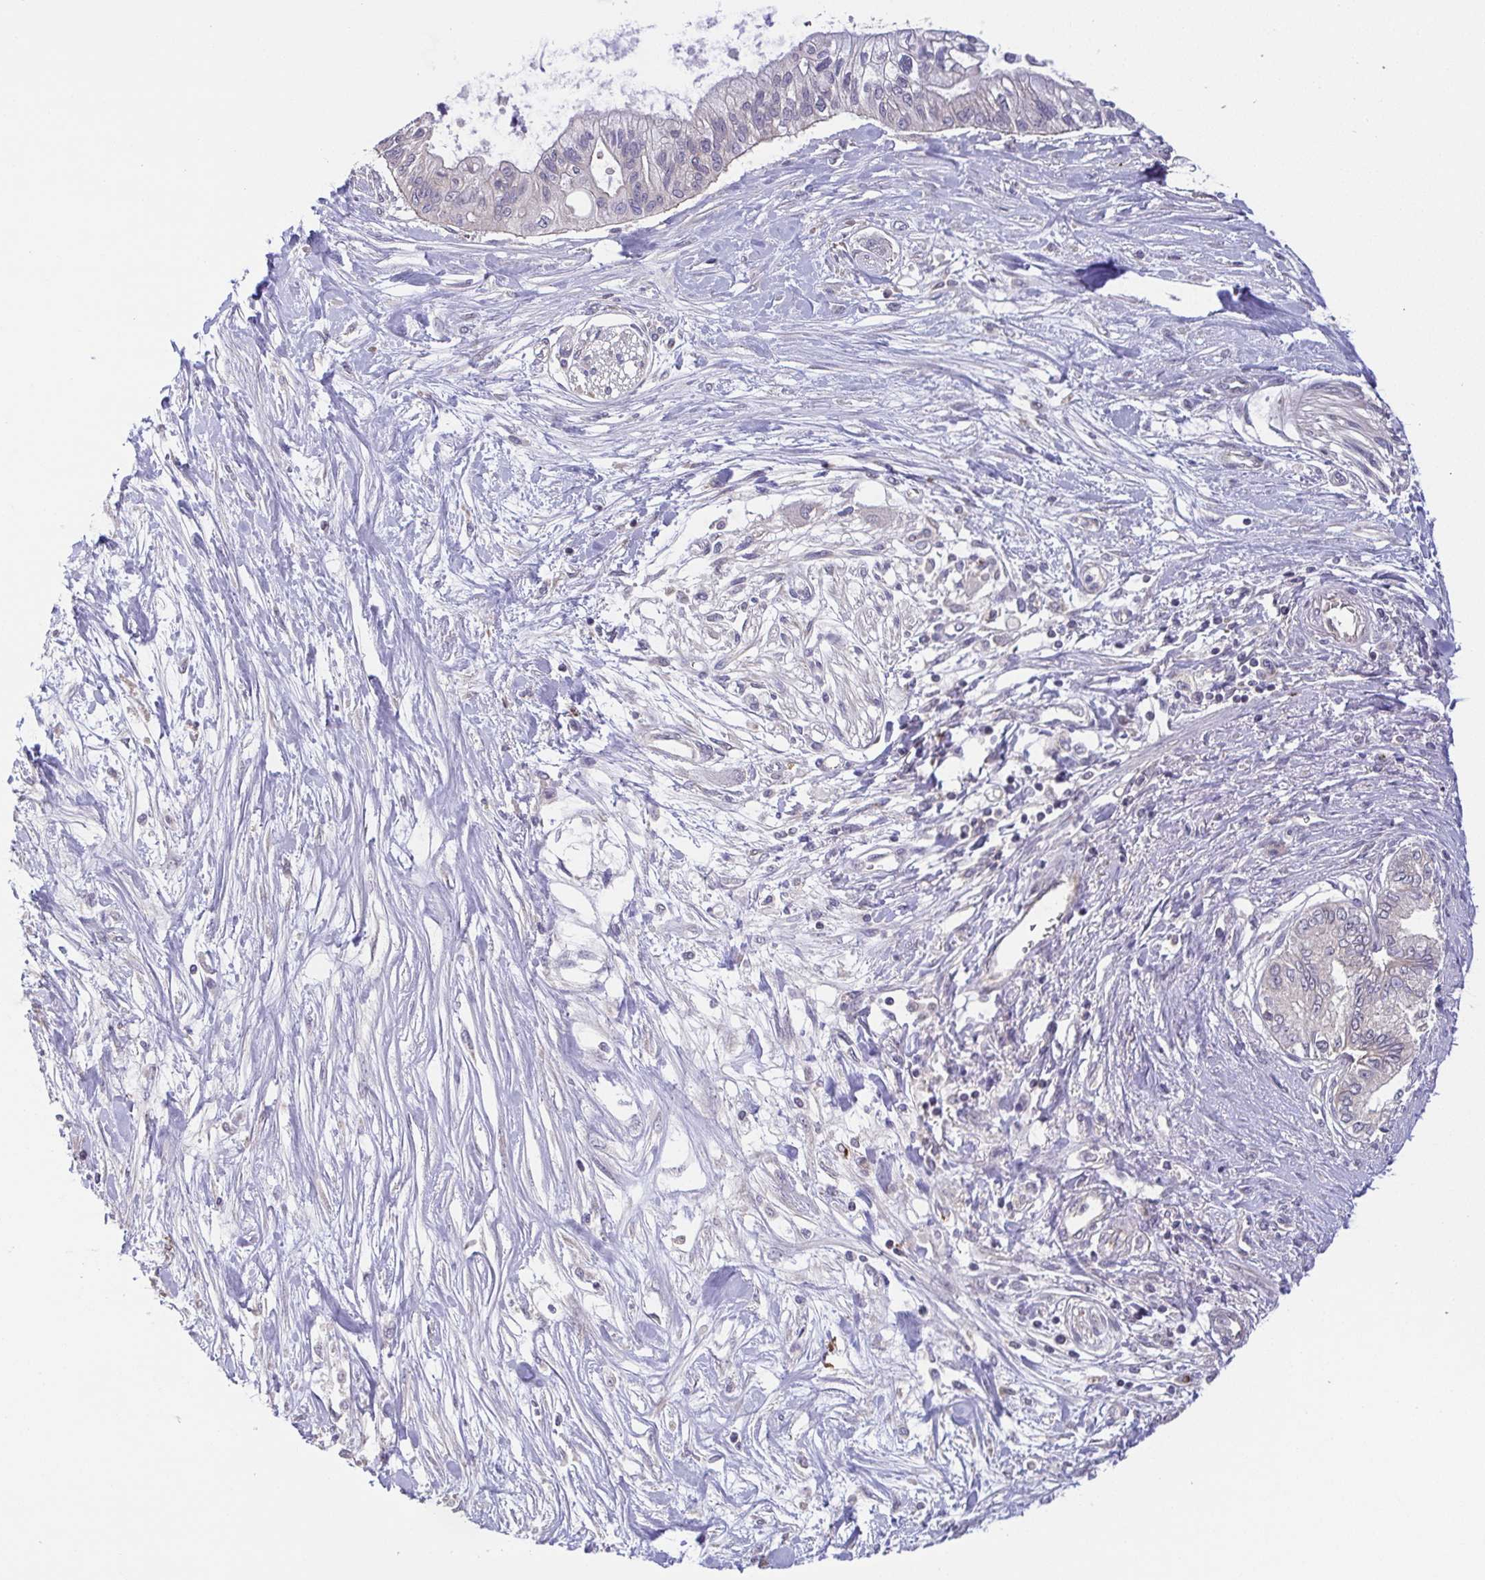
{"staining": {"intensity": "negative", "quantity": "none", "location": "none"}, "tissue": "pancreatic cancer", "cell_type": "Tumor cells", "image_type": "cancer", "snomed": [{"axis": "morphology", "description": "Adenocarcinoma, NOS"}, {"axis": "topography", "description": "Pancreas"}], "caption": "There is no significant expression in tumor cells of pancreatic adenocarcinoma. (DAB IHC with hematoxylin counter stain).", "gene": "OSBPL7", "patient": {"sex": "female", "age": 77}}